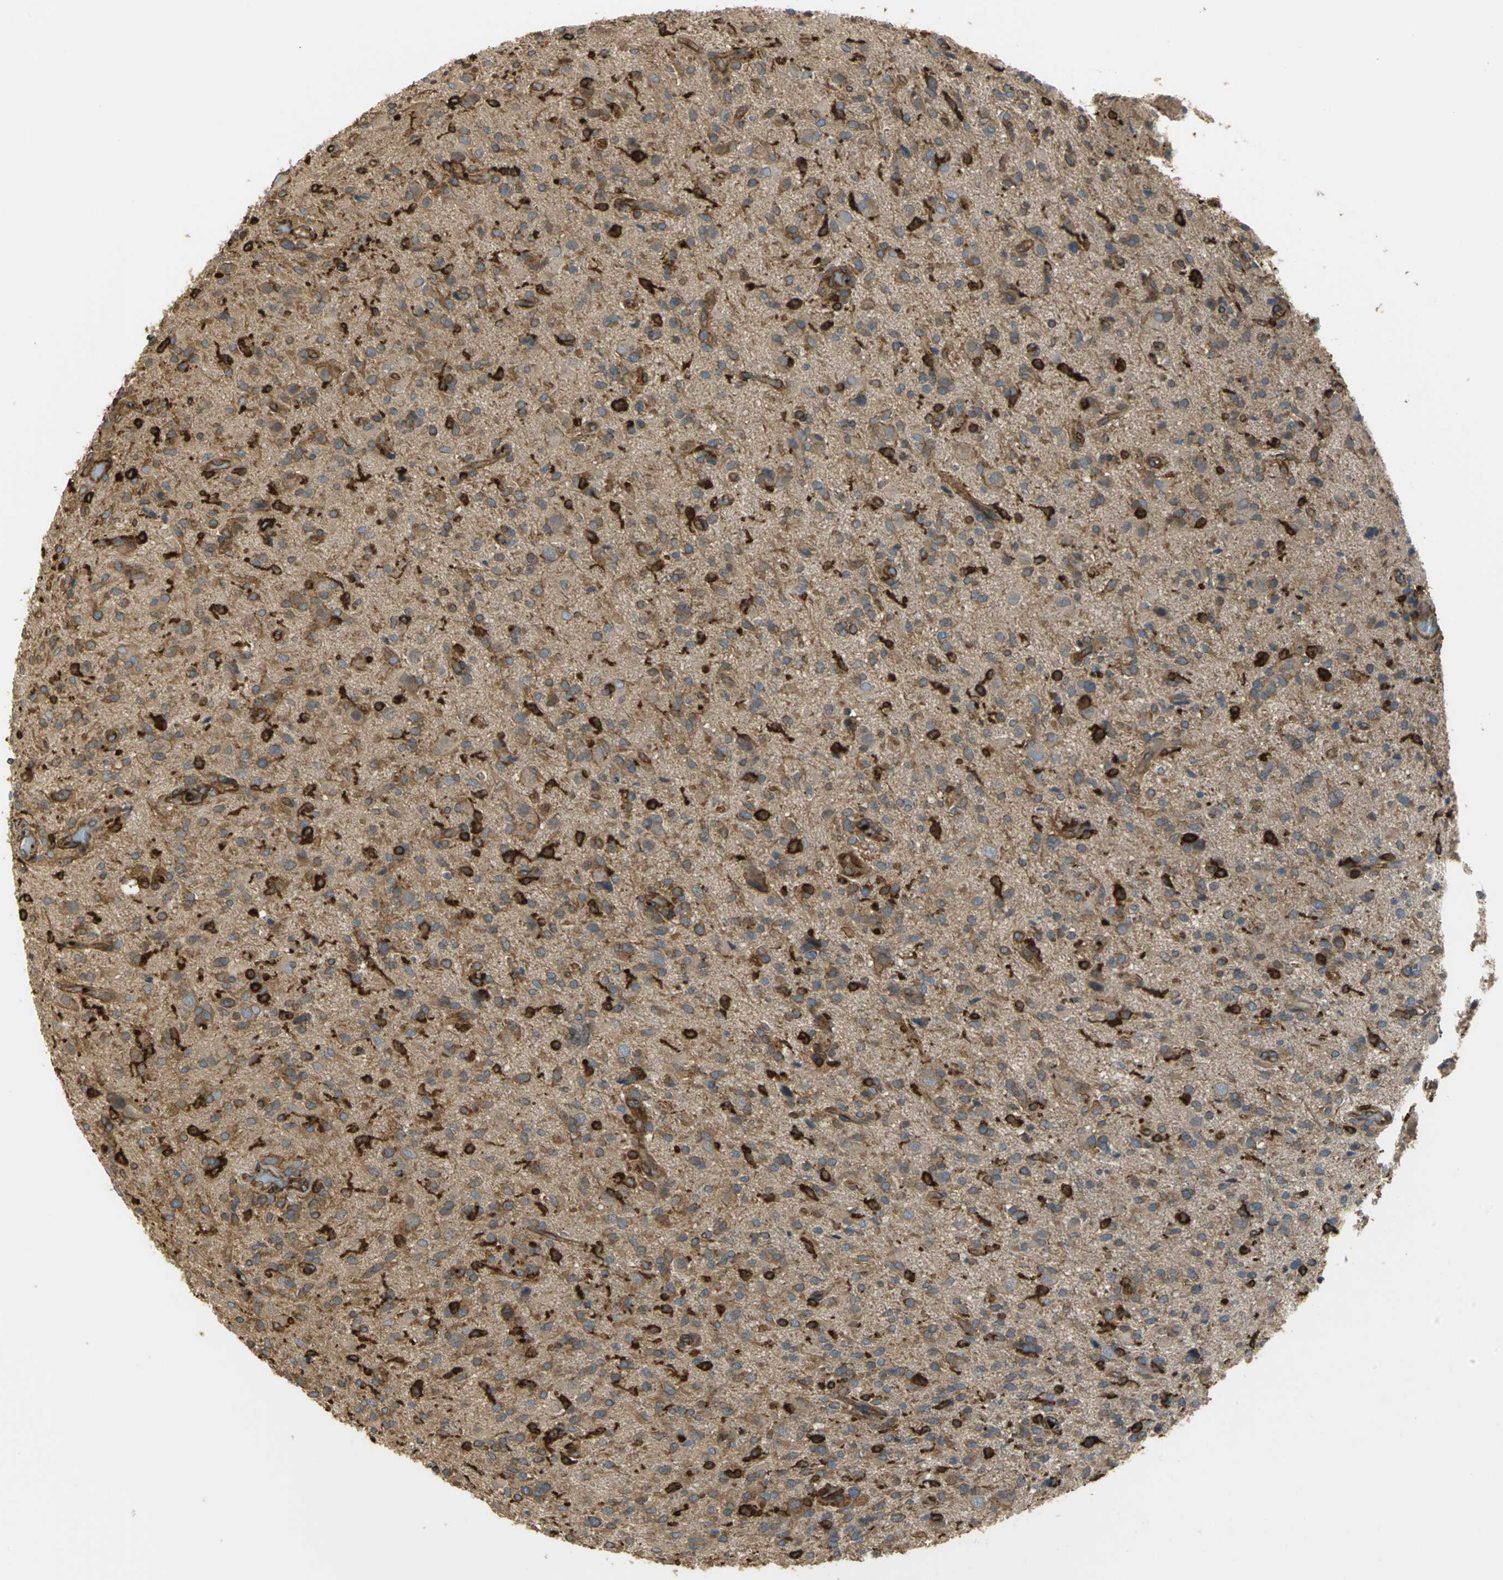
{"staining": {"intensity": "strong", "quantity": ">75%", "location": "cytoplasmic/membranous"}, "tissue": "glioma", "cell_type": "Tumor cells", "image_type": "cancer", "snomed": [{"axis": "morphology", "description": "Glioma, malignant, High grade"}, {"axis": "topography", "description": "Brain"}], "caption": "An immunohistochemistry histopathology image of tumor tissue is shown. Protein staining in brown labels strong cytoplasmic/membranous positivity in glioma within tumor cells. (brown staining indicates protein expression, while blue staining denotes nuclei).", "gene": "TLN1", "patient": {"sex": "male", "age": 71}}